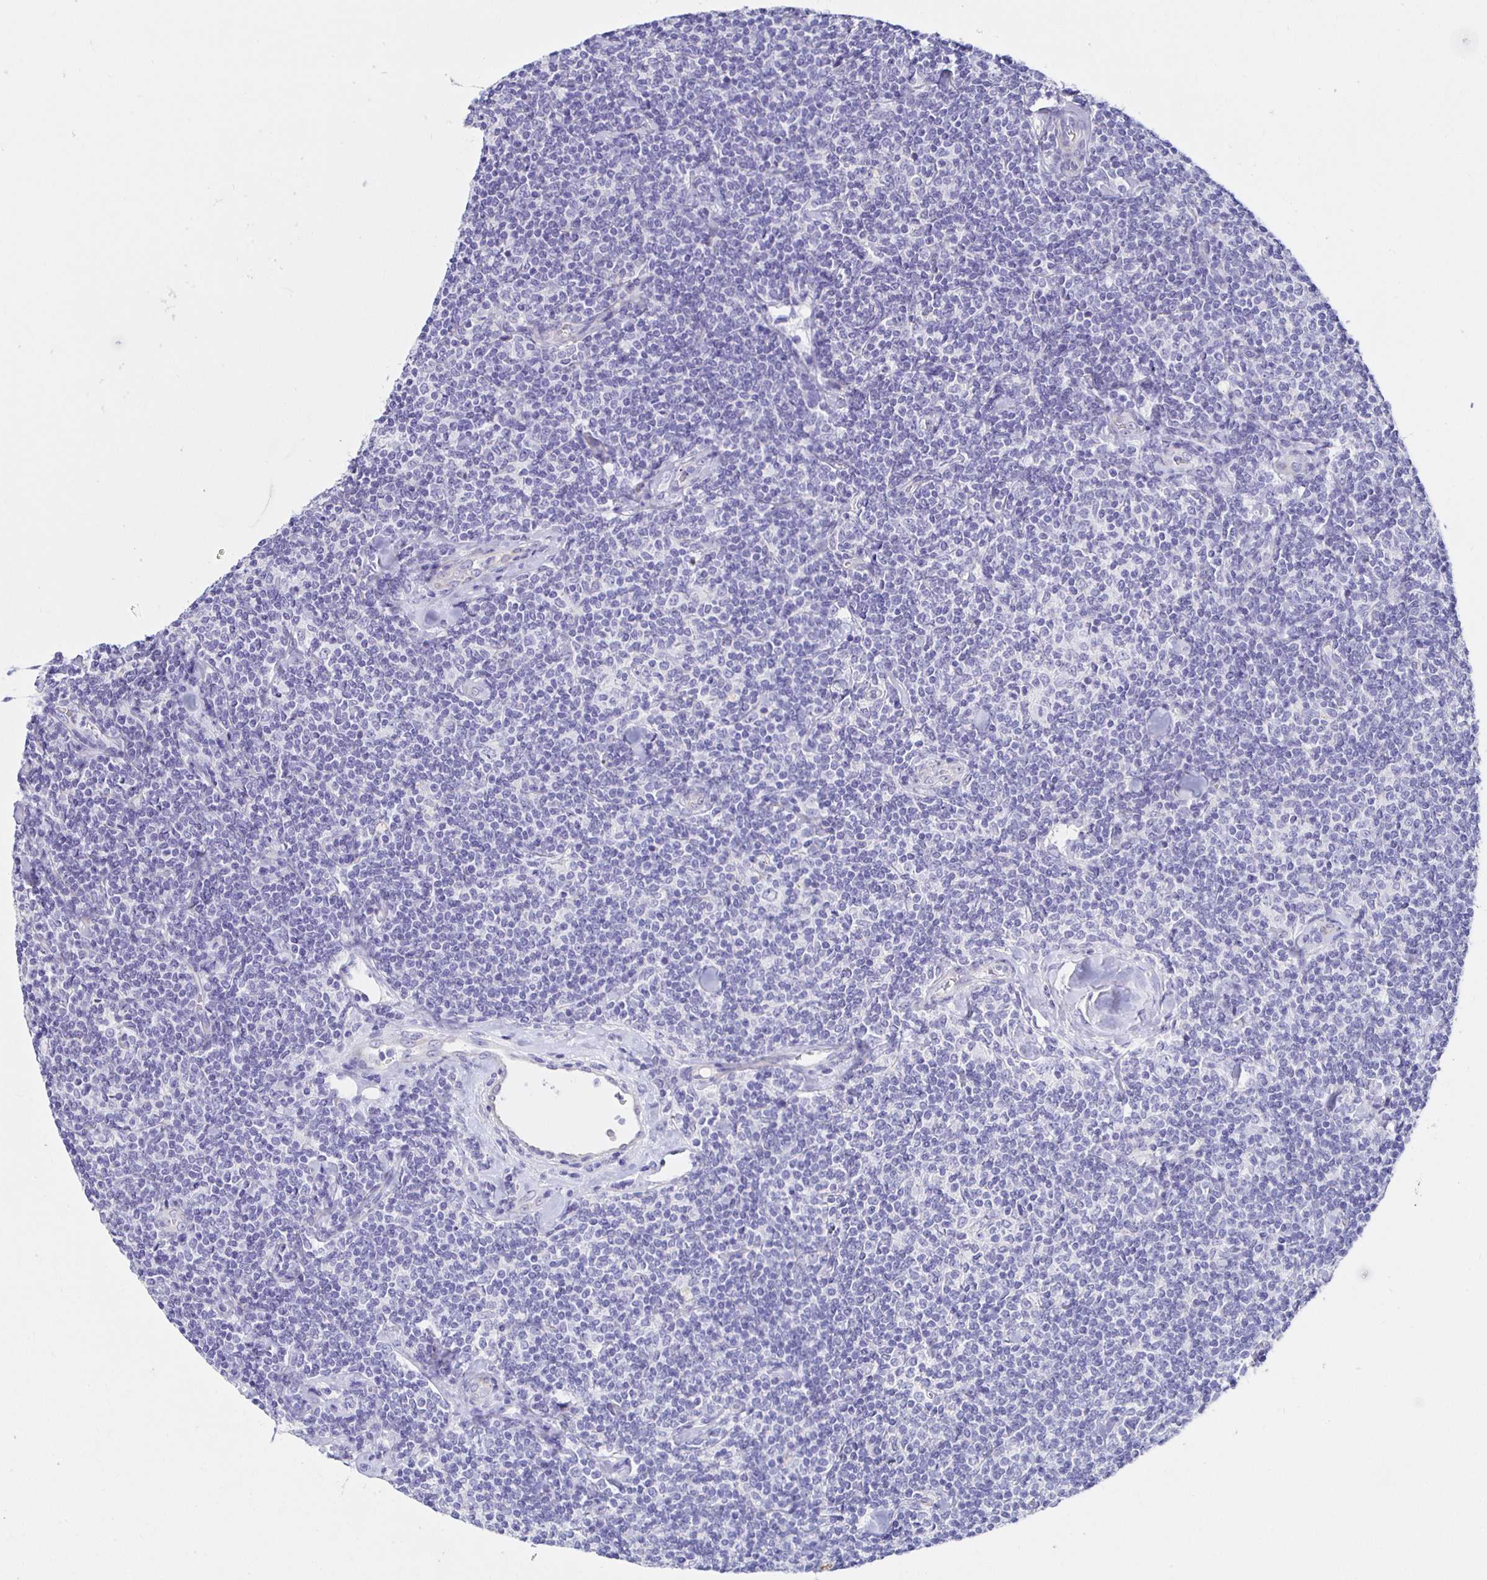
{"staining": {"intensity": "negative", "quantity": "none", "location": "none"}, "tissue": "lymphoma", "cell_type": "Tumor cells", "image_type": "cancer", "snomed": [{"axis": "morphology", "description": "Malignant lymphoma, non-Hodgkin's type, Low grade"}, {"axis": "topography", "description": "Lymph node"}], "caption": "This is an immunohistochemistry photomicrograph of lymphoma. There is no expression in tumor cells.", "gene": "HSPA4L", "patient": {"sex": "female", "age": 56}}